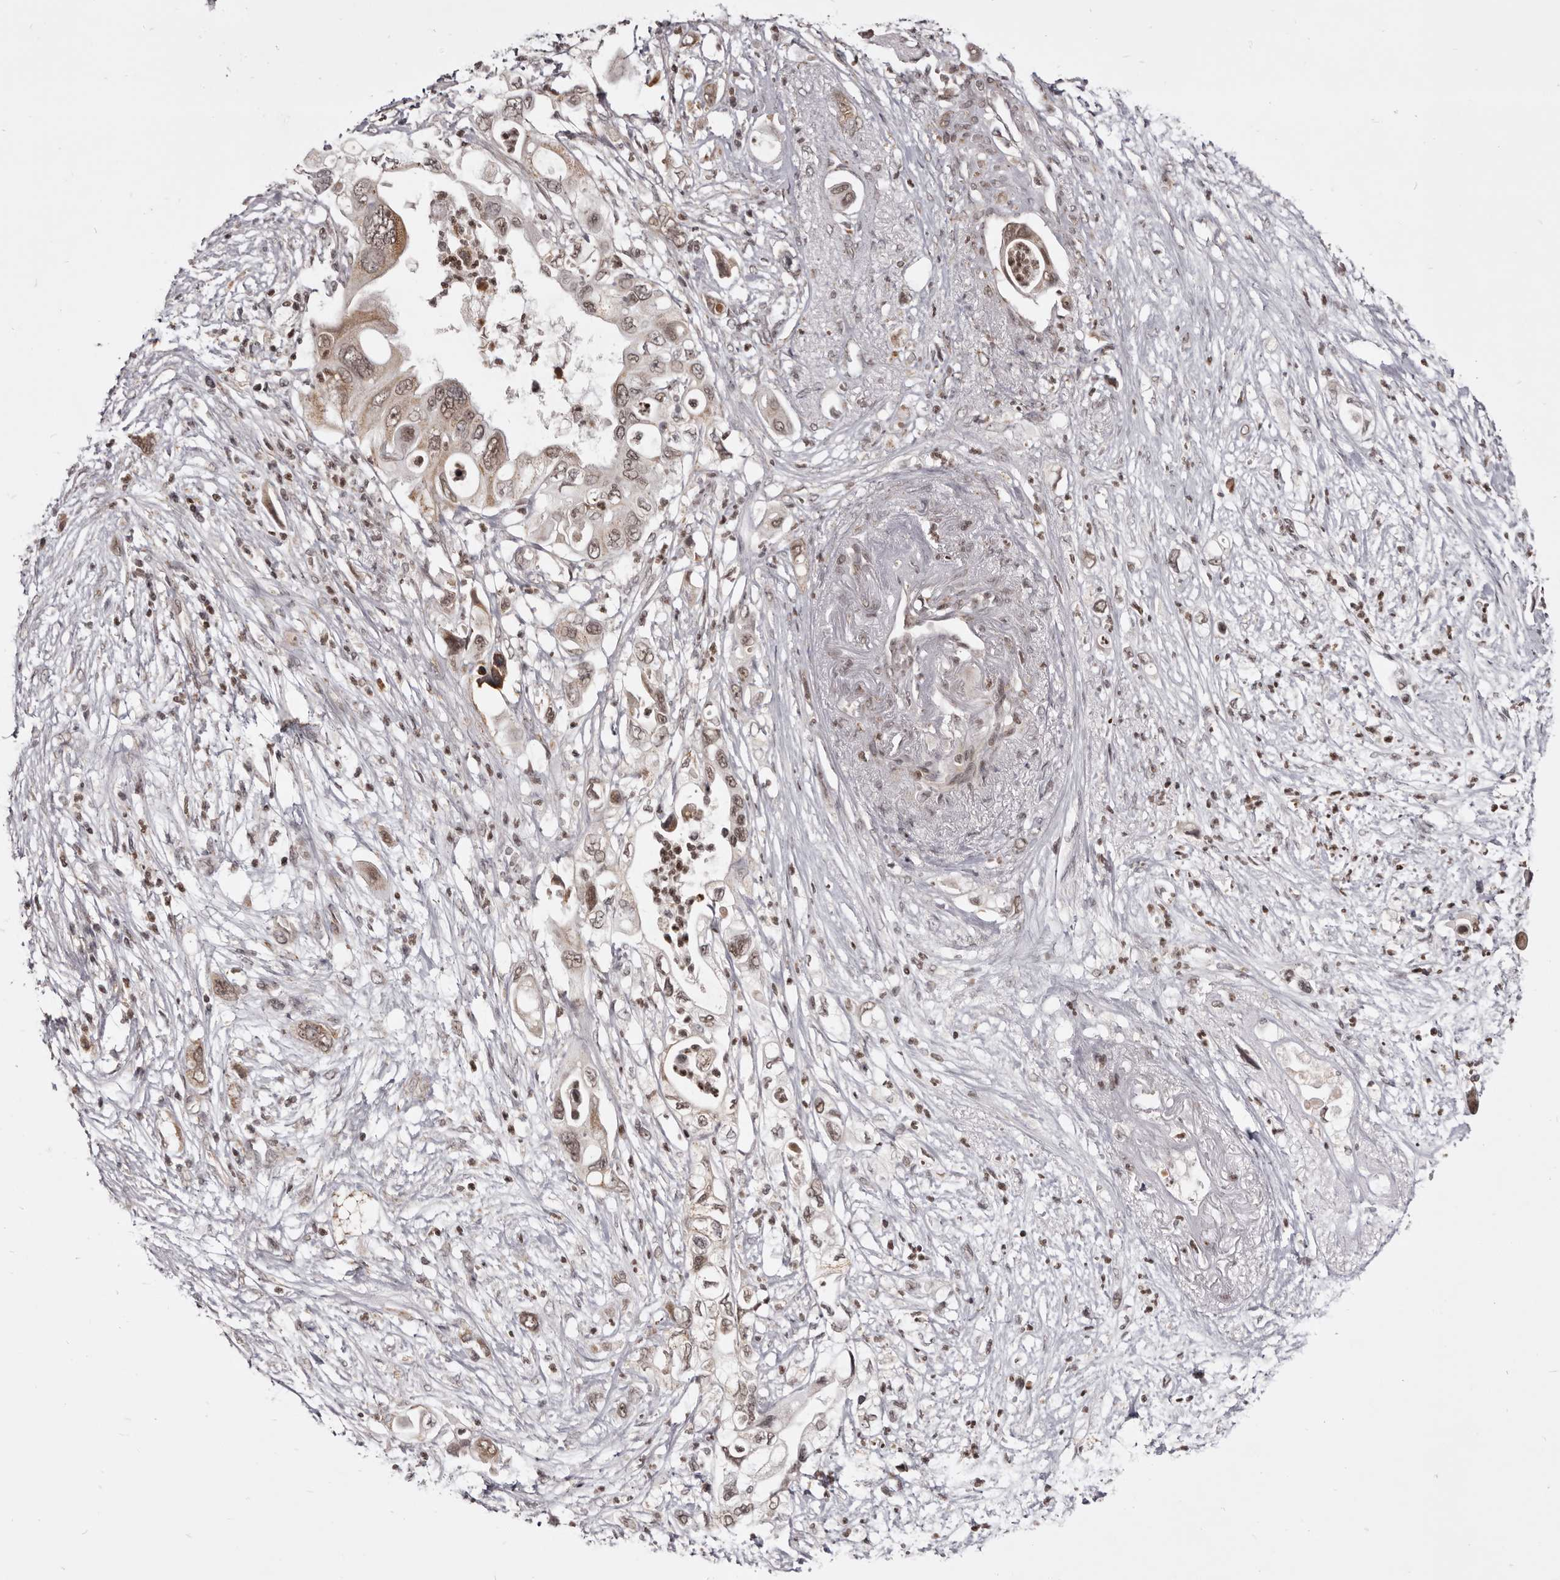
{"staining": {"intensity": "weak", "quantity": "25%-75%", "location": "cytoplasmic/membranous,nuclear"}, "tissue": "pancreatic cancer", "cell_type": "Tumor cells", "image_type": "cancer", "snomed": [{"axis": "morphology", "description": "Adenocarcinoma, NOS"}, {"axis": "topography", "description": "Pancreas"}], "caption": "Pancreatic cancer stained with DAB IHC reveals low levels of weak cytoplasmic/membranous and nuclear positivity in about 25%-75% of tumor cells. Nuclei are stained in blue.", "gene": "THUMPD1", "patient": {"sex": "male", "age": 66}}